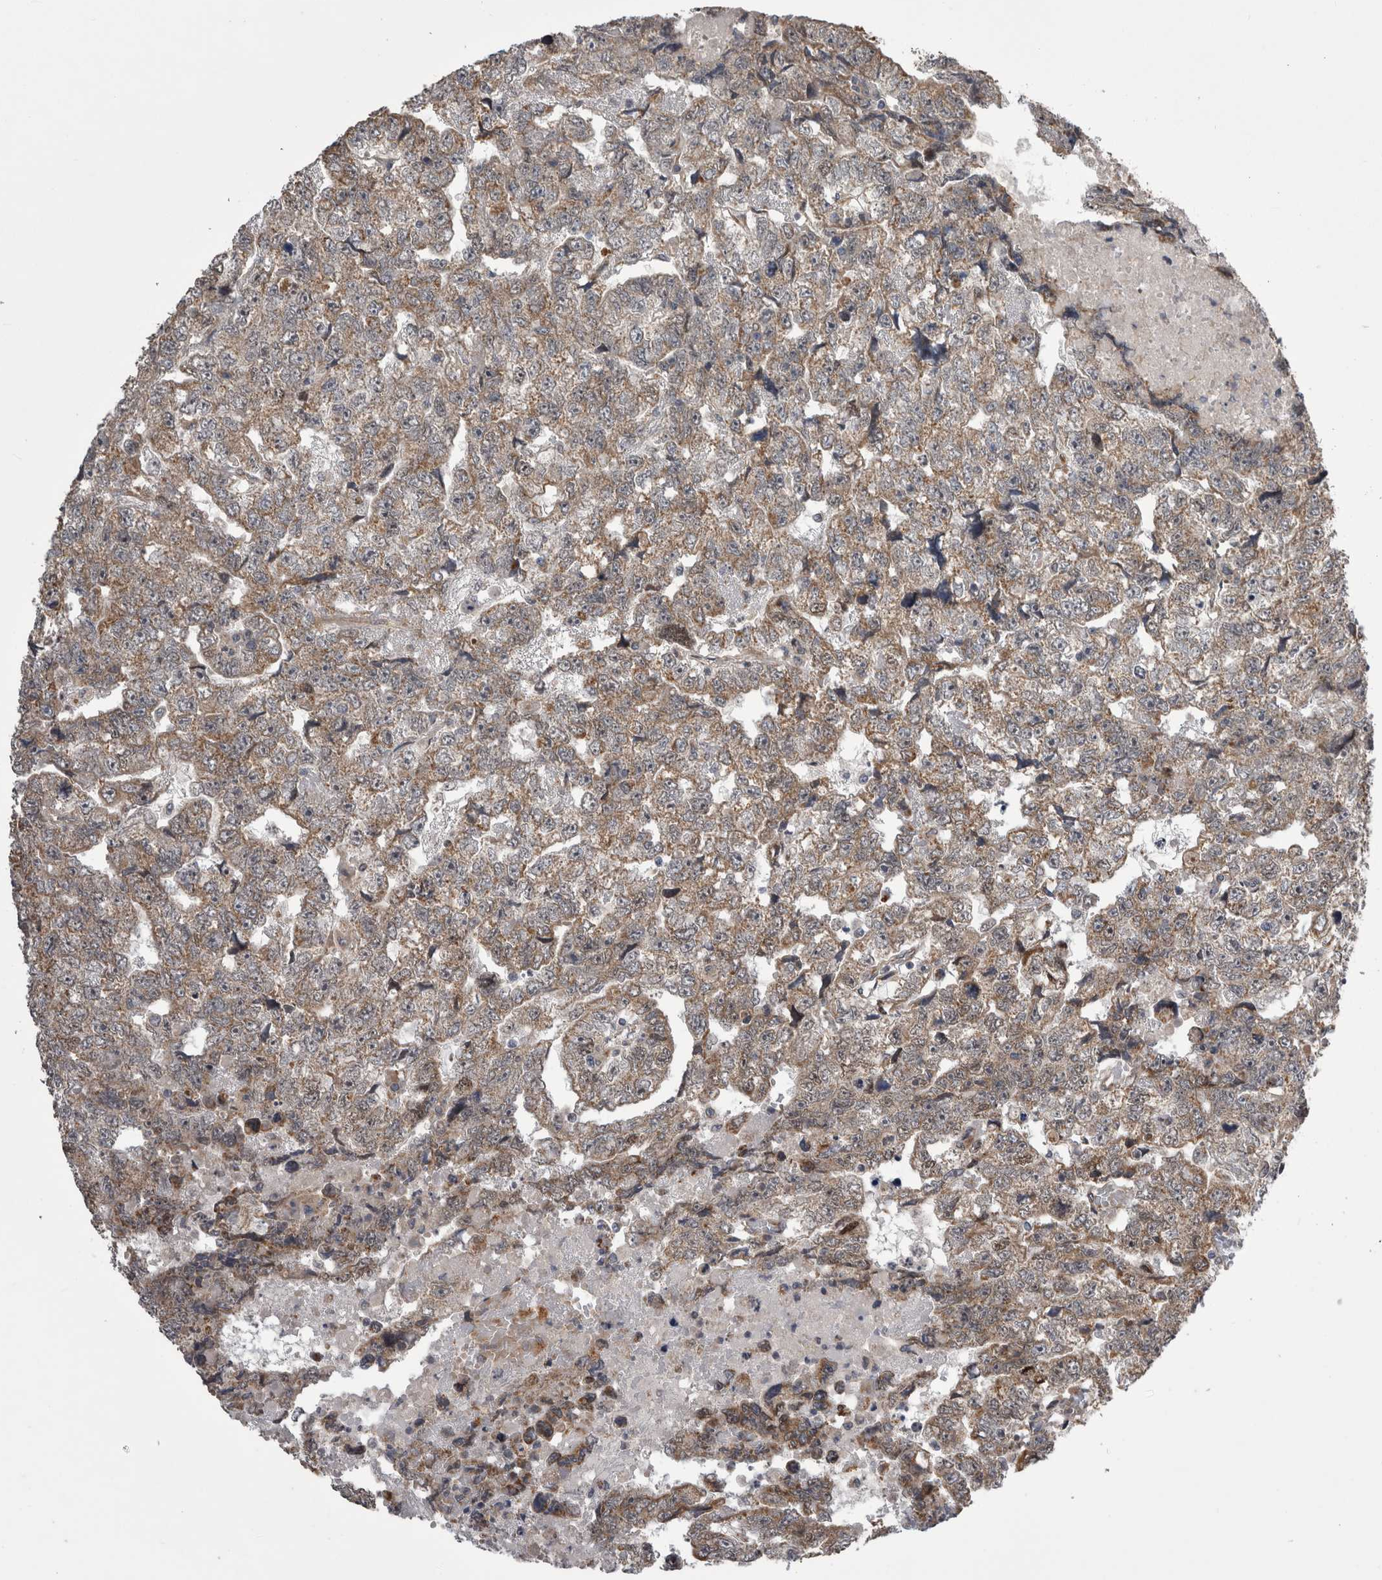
{"staining": {"intensity": "weak", "quantity": ">75%", "location": "cytoplasmic/membranous"}, "tissue": "testis cancer", "cell_type": "Tumor cells", "image_type": "cancer", "snomed": [{"axis": "morphology", "description": "Carcinoma, Embryonal, NOS"}, {"axis": "topography", "description": "Testis"}], "caption": "Human testis cancer stained for a protein (brown) reveals weak cytoplasmic/membranous positive positivity in about >75% of tumor cells.", "gene": "ARHGAP29", "patient": {"sex": "male", "age": 36}}